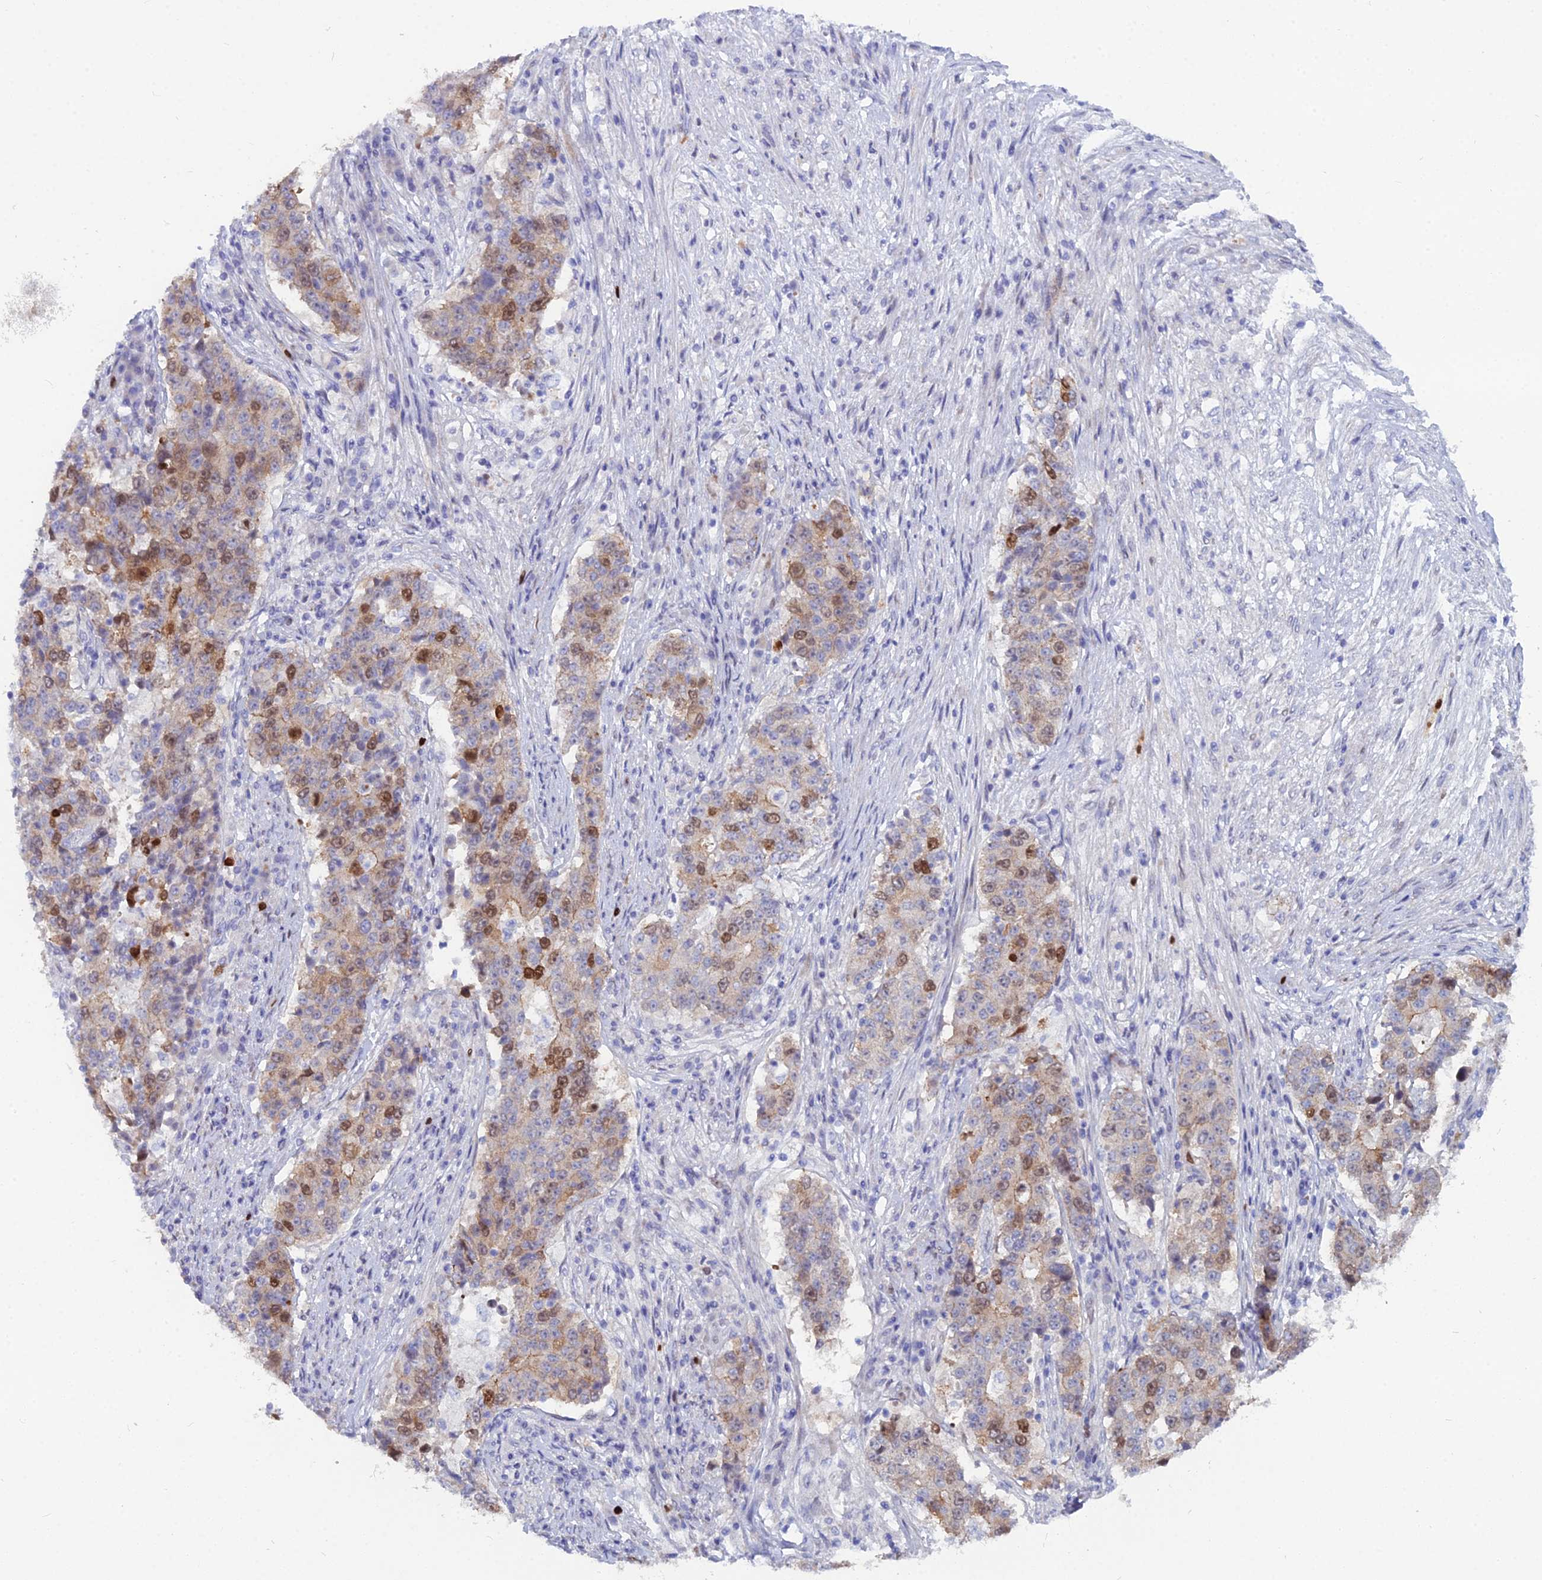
{"staining": {"intensity": "moderate", "quantity": "<25%", "location": "nuclear"}, "tissue": "stomach cancer", "cell_type": "Tumor cells", "image_type": "cancer", "snomed": [{"axis": "morphology", "description": "Adenocarcinoma, NOS"}, {"axis": "topography", "description": "Stomach"}], "caption": "Adenocarcinoma (stomach) was stained to show a protein in brown. There is low levels of moderate nuclear positivity in about <25% of tumor cells.", "gene": "NUSAP1", "patient": {"sex": "male", "age": 59}}